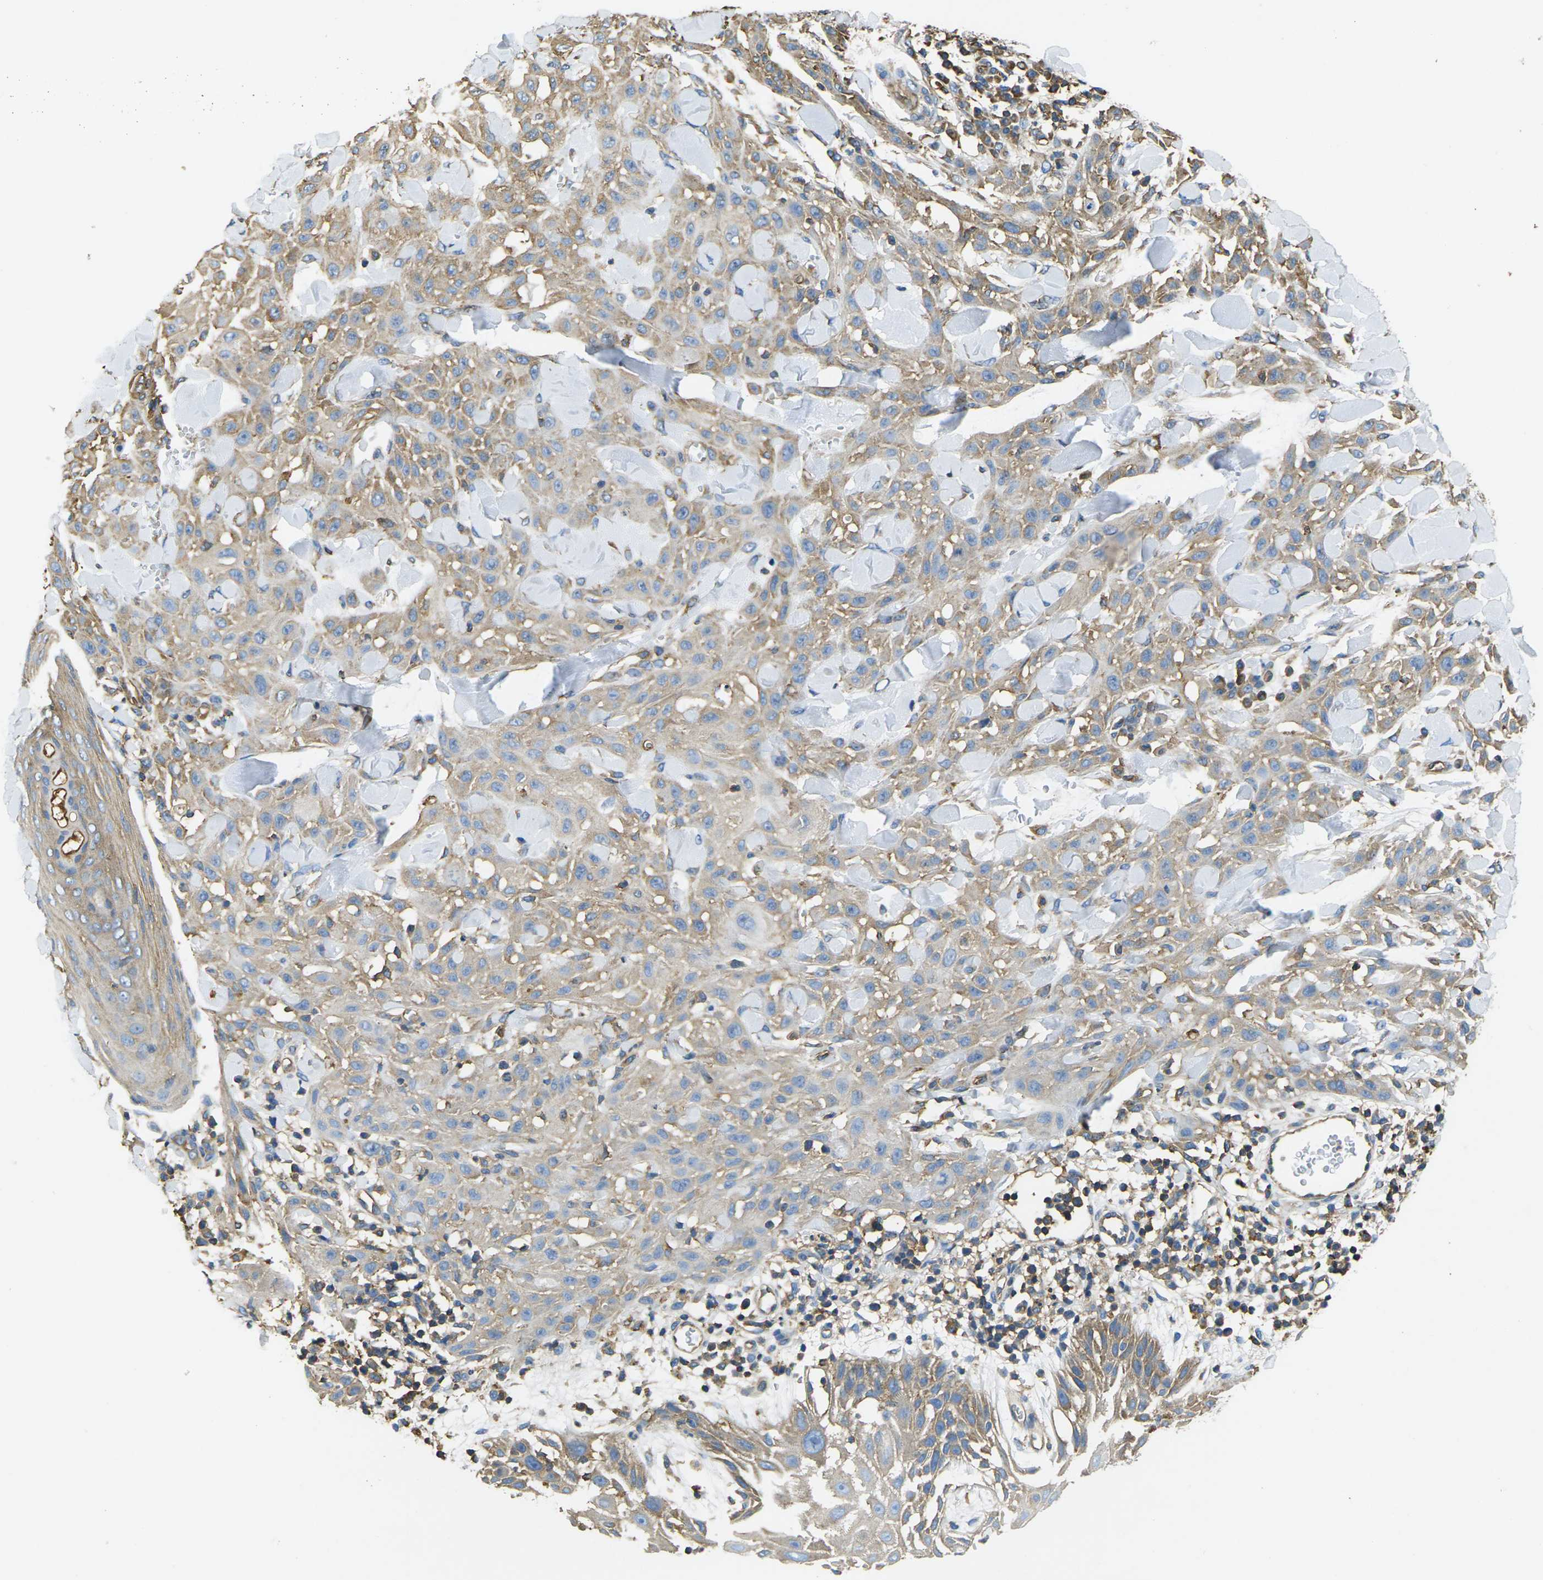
{"staining": {"intensity": "weak", "quantity": ">75%", "location": "cytoplasmic/membranous"}, "tissue": "skin cancer", "cell_type": "Tumor cells", "image_type": "cancer", "snomed": [{"axis": "morphology", "description": "Squamous cell carcinoma, NOS"}, {"axis": "topography", "description": "Skin"}], "caption": "Immunohistochemistry (IHC) micrograph of squamous cell carcinoma (skin) stained for a protein (brown), which demonstrates low levels of weak cytoplasmic/membranous positivity in approximately >75% of tumor cells.", "gene": "FAM110D", "patient": {"sex": "male", "age": 24}}